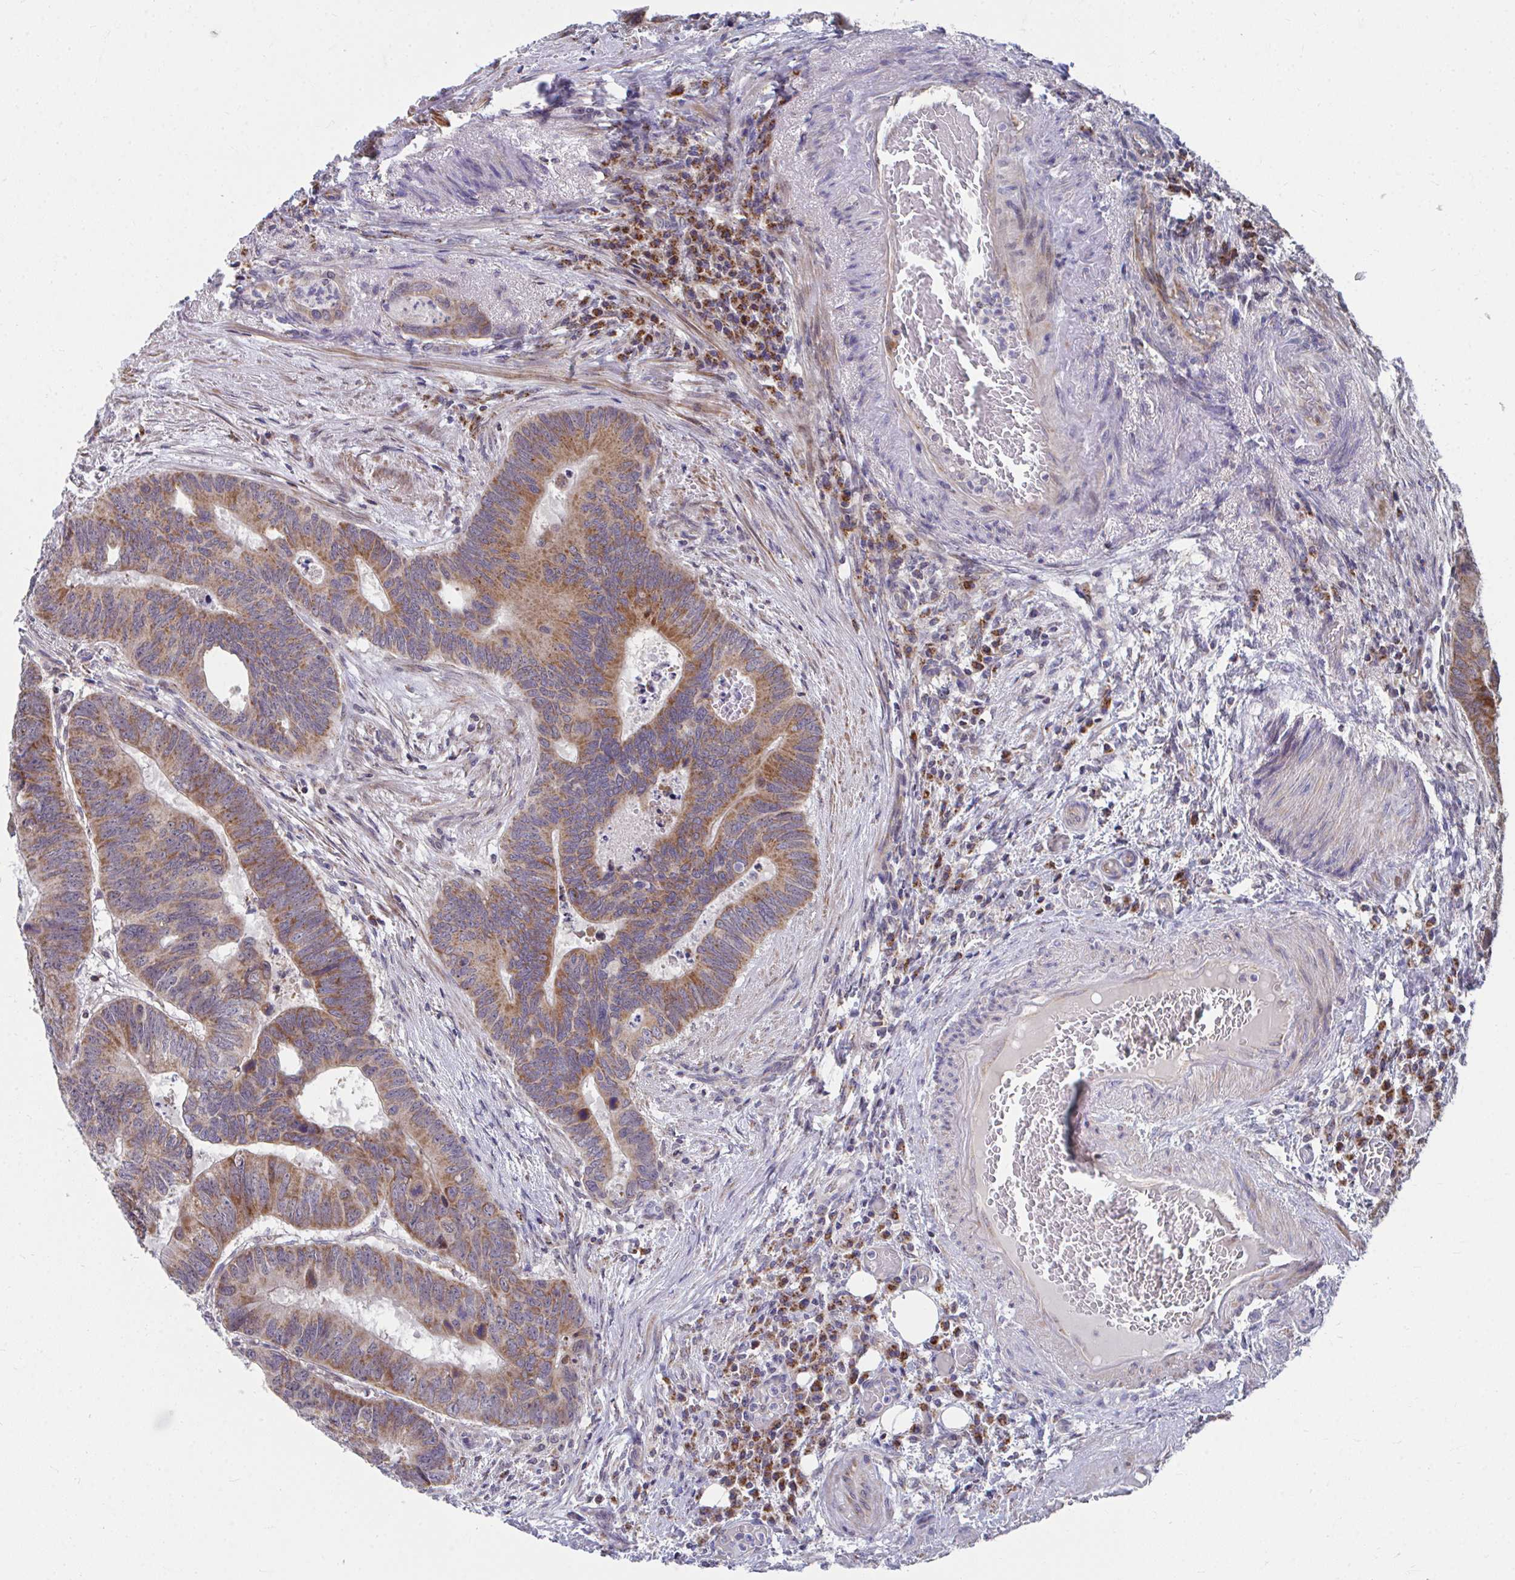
{"staining": {"intensity": "moderate", "quantity": ">75%", "location": "cytoplasmic/membranous"}, "tissue": "colorectal cancer", "cell_type": "Tumor cells", "image_type": "cancer", "snomed": [{"axis": "morphology", "description": "Adenocarcinoma, NOS"}, {"axis": "topography", "description": "Colon"}], "caption": "Brown immunohistochemical staining in human colorectal cancer (adenocarcinoma) reveals moderate cytoplasmic/membranous expression in about >75% of tumor cells. Using DAB (brown) and hematoxylin (blue) stains, captured at high magnification using brightfield microscopy.", "gene": "PEX3", "patient": {"sex": "male", "age": 62}}